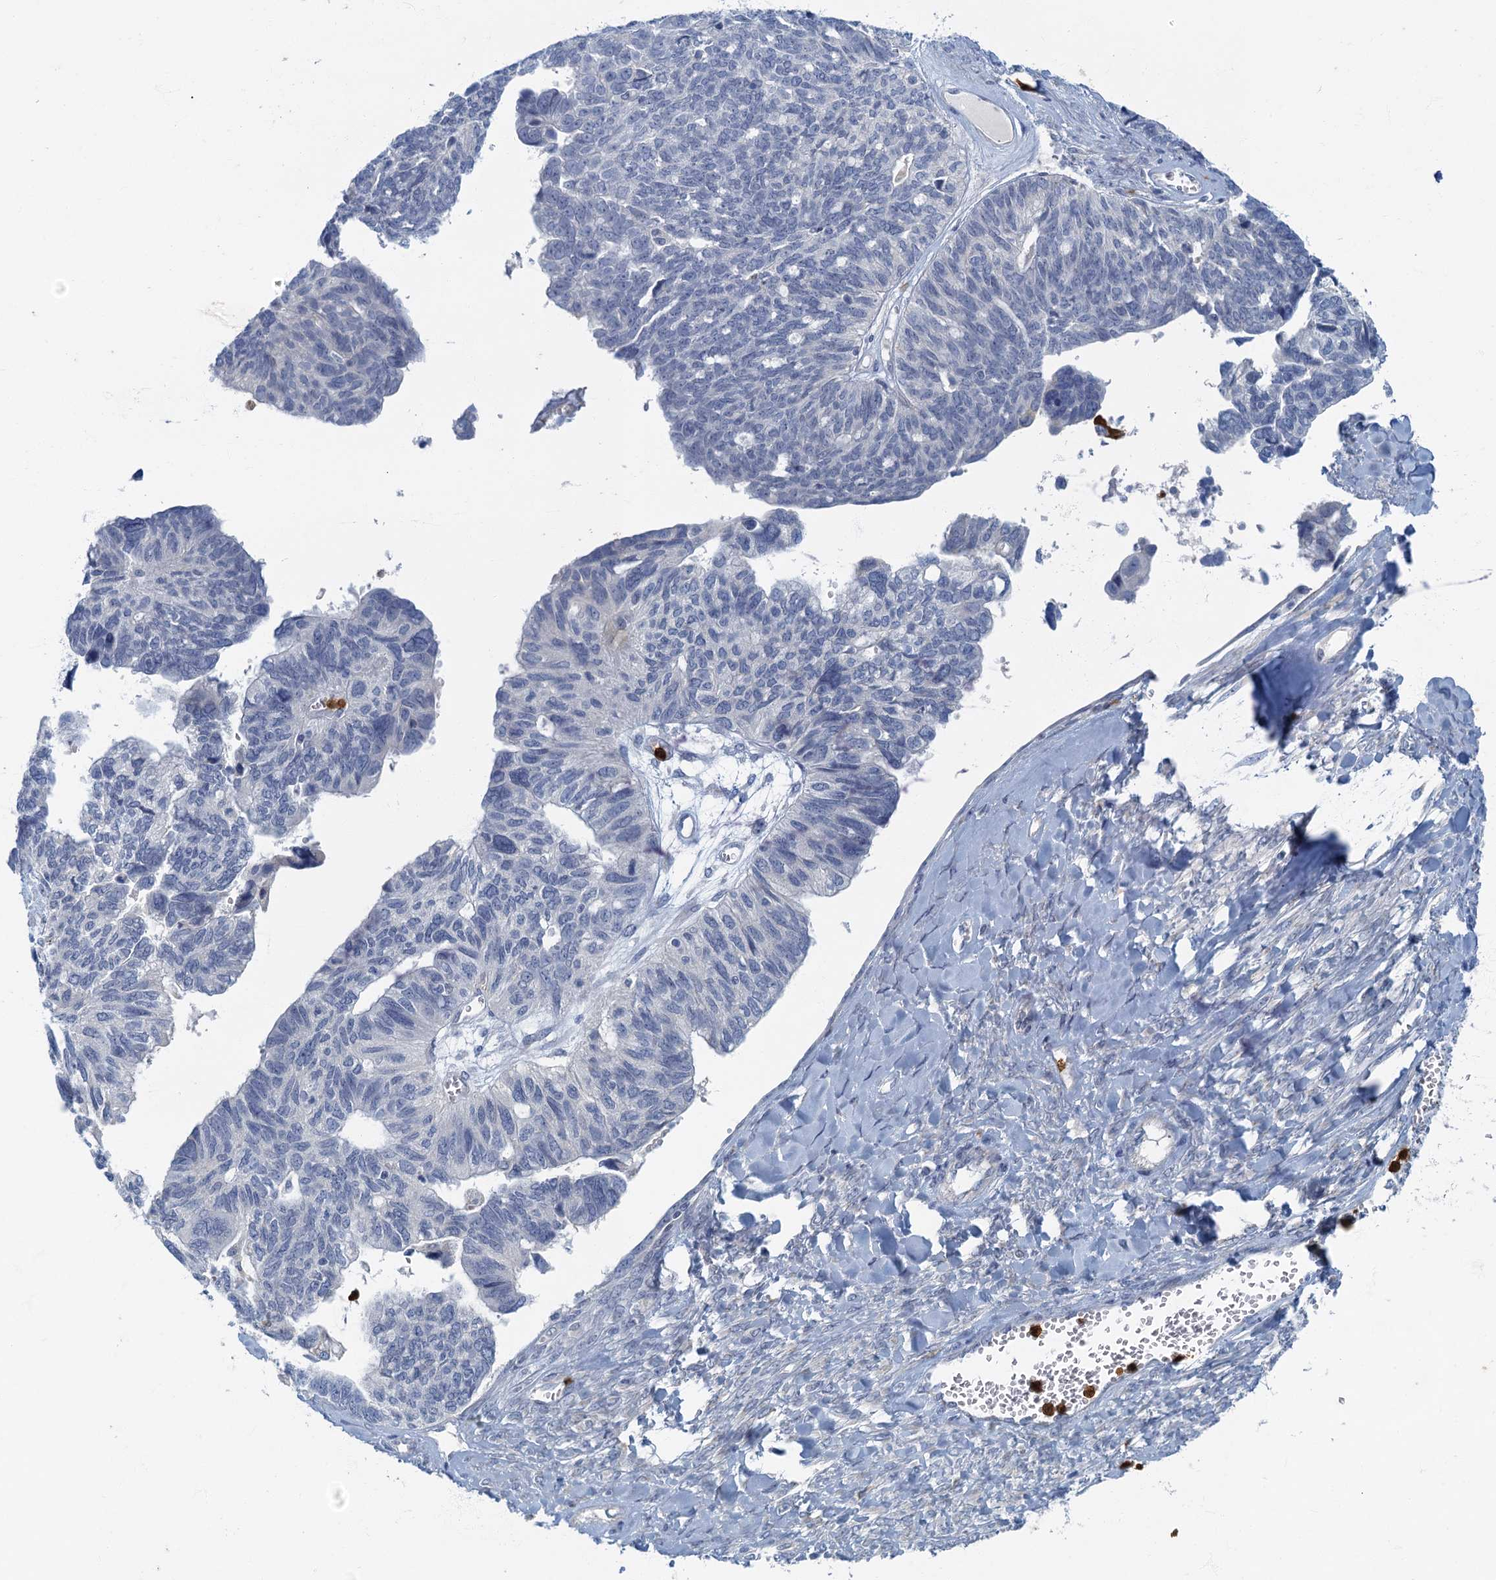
{"staining": {"intensity": "negative", "quantity": "none", "location": "none"}, "tissue": "ovarian cancer", "cell_type": "Tumor cells", "image_type": "cancer", "snomed": [{"axis": "morphology", "description": "Cystadenocarcinoma, serous, NOS"}, {"axis": "topography", "description": "Ovary"}], "caption": "DAB immunohistochemical staining of human ovarian cancer (serous cystadenocarcinoma) shows no significant expression in tumor cells. (Stains: DAB immunohistochemistry (IHC) with hematoxylin counter stain, Microscopy: brightfield microscopy at high magnification).", "gene": "ANKDD1A", "patient": {"sex": "female", "age": 79}}